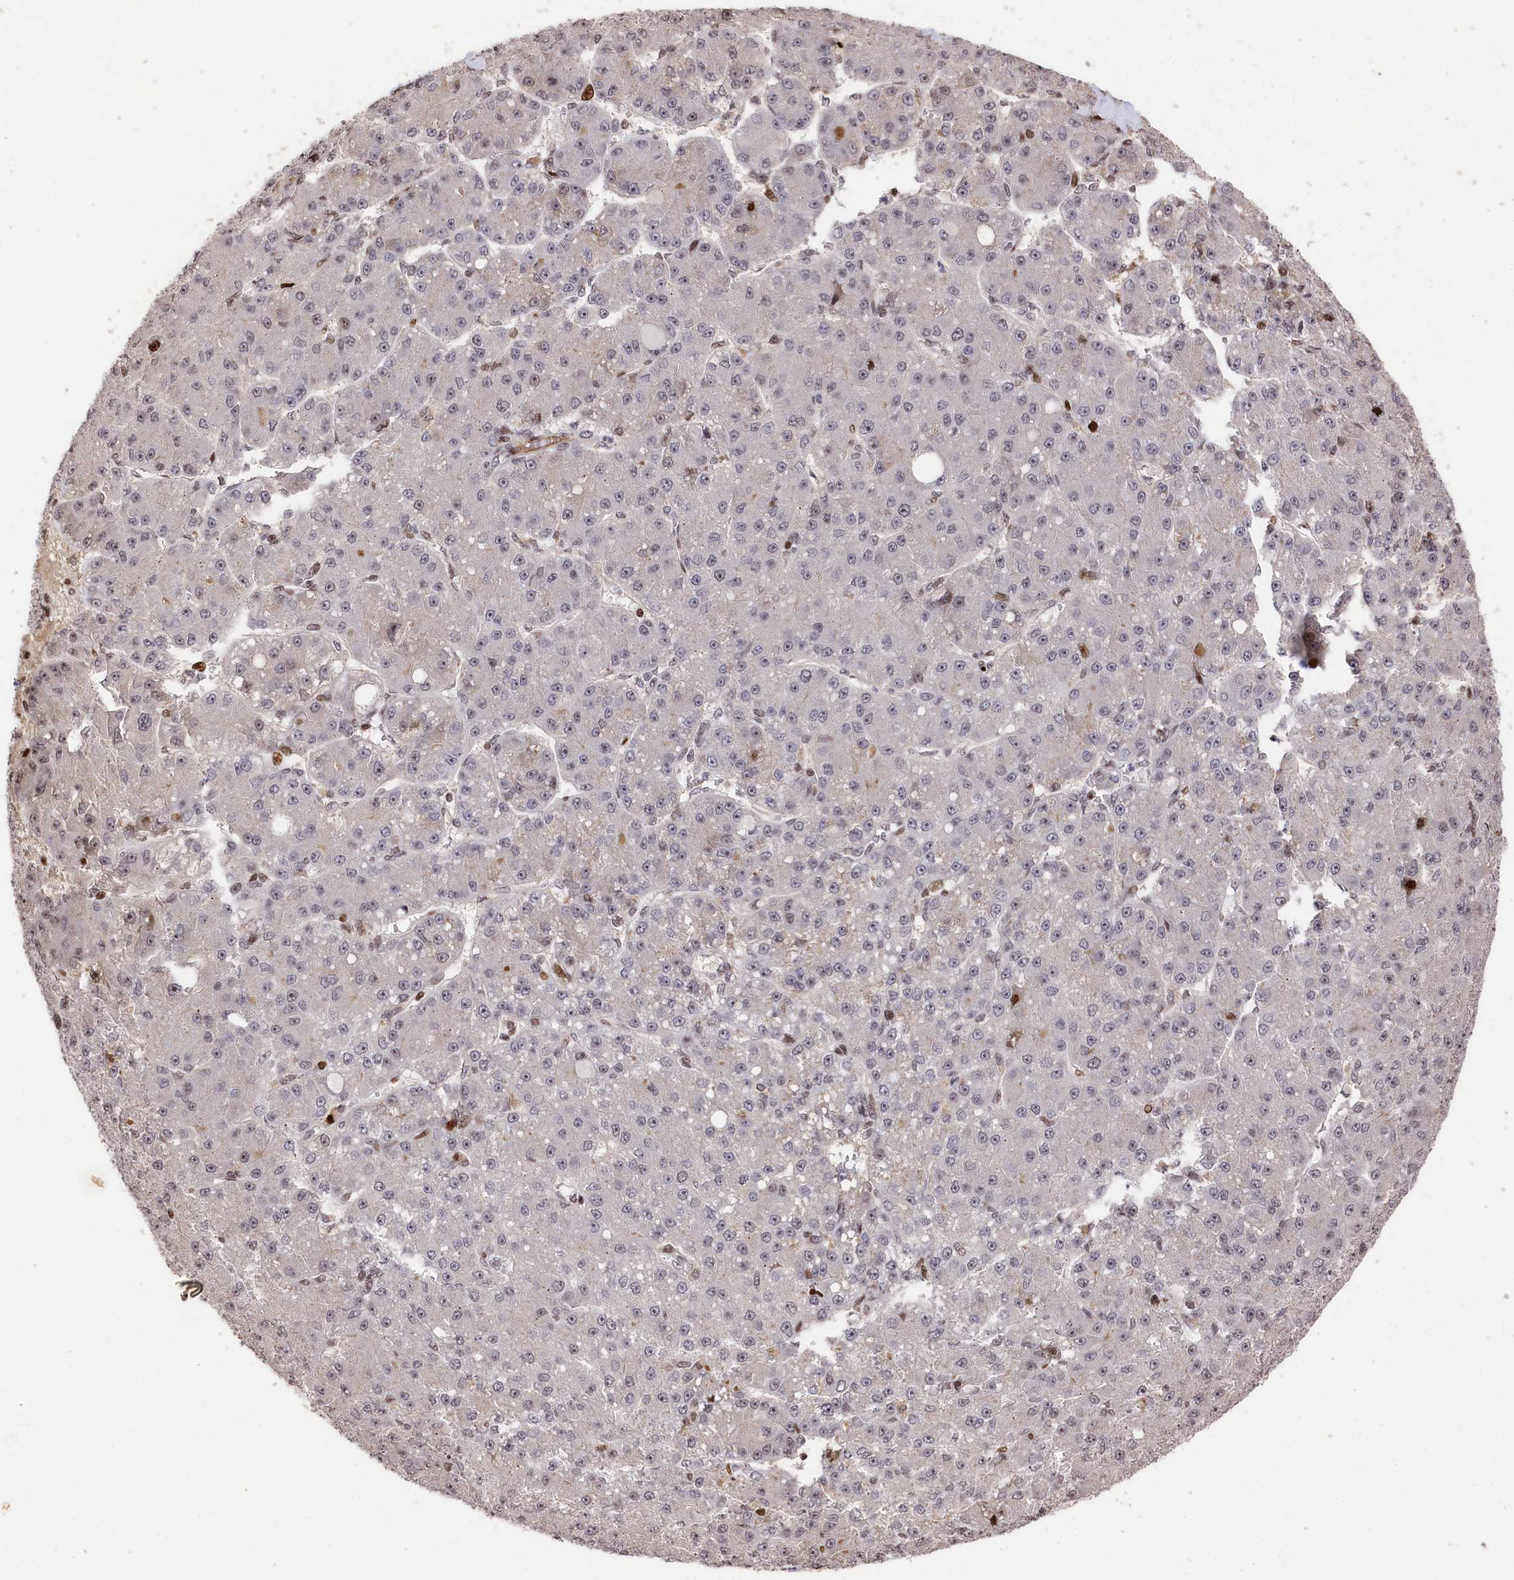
{"staining": {"intensity": "negative", "quantity": "none", "location": "none"}, "tissue": "liver cancer", "cell_type": "Tumor cells", "image_type": "cancer", "snomed": [{"axis": "morphology", "description": "Carcinoma, Hepatocellular, NOS"}, {"axis": "topography", "description": "Liver"}], "caption": "Immunohistochemistry of human liver cancer (hepatocellular carcinoma) reveals no staining in tumor cells. (DAB (3,3'-diaminobenzidine) immunohistochemistry (IHC) visualized using brightfield microscopy, high magnification).", "gene": "MCF2L2", "patient": {"sex": "male", "age": 67}}